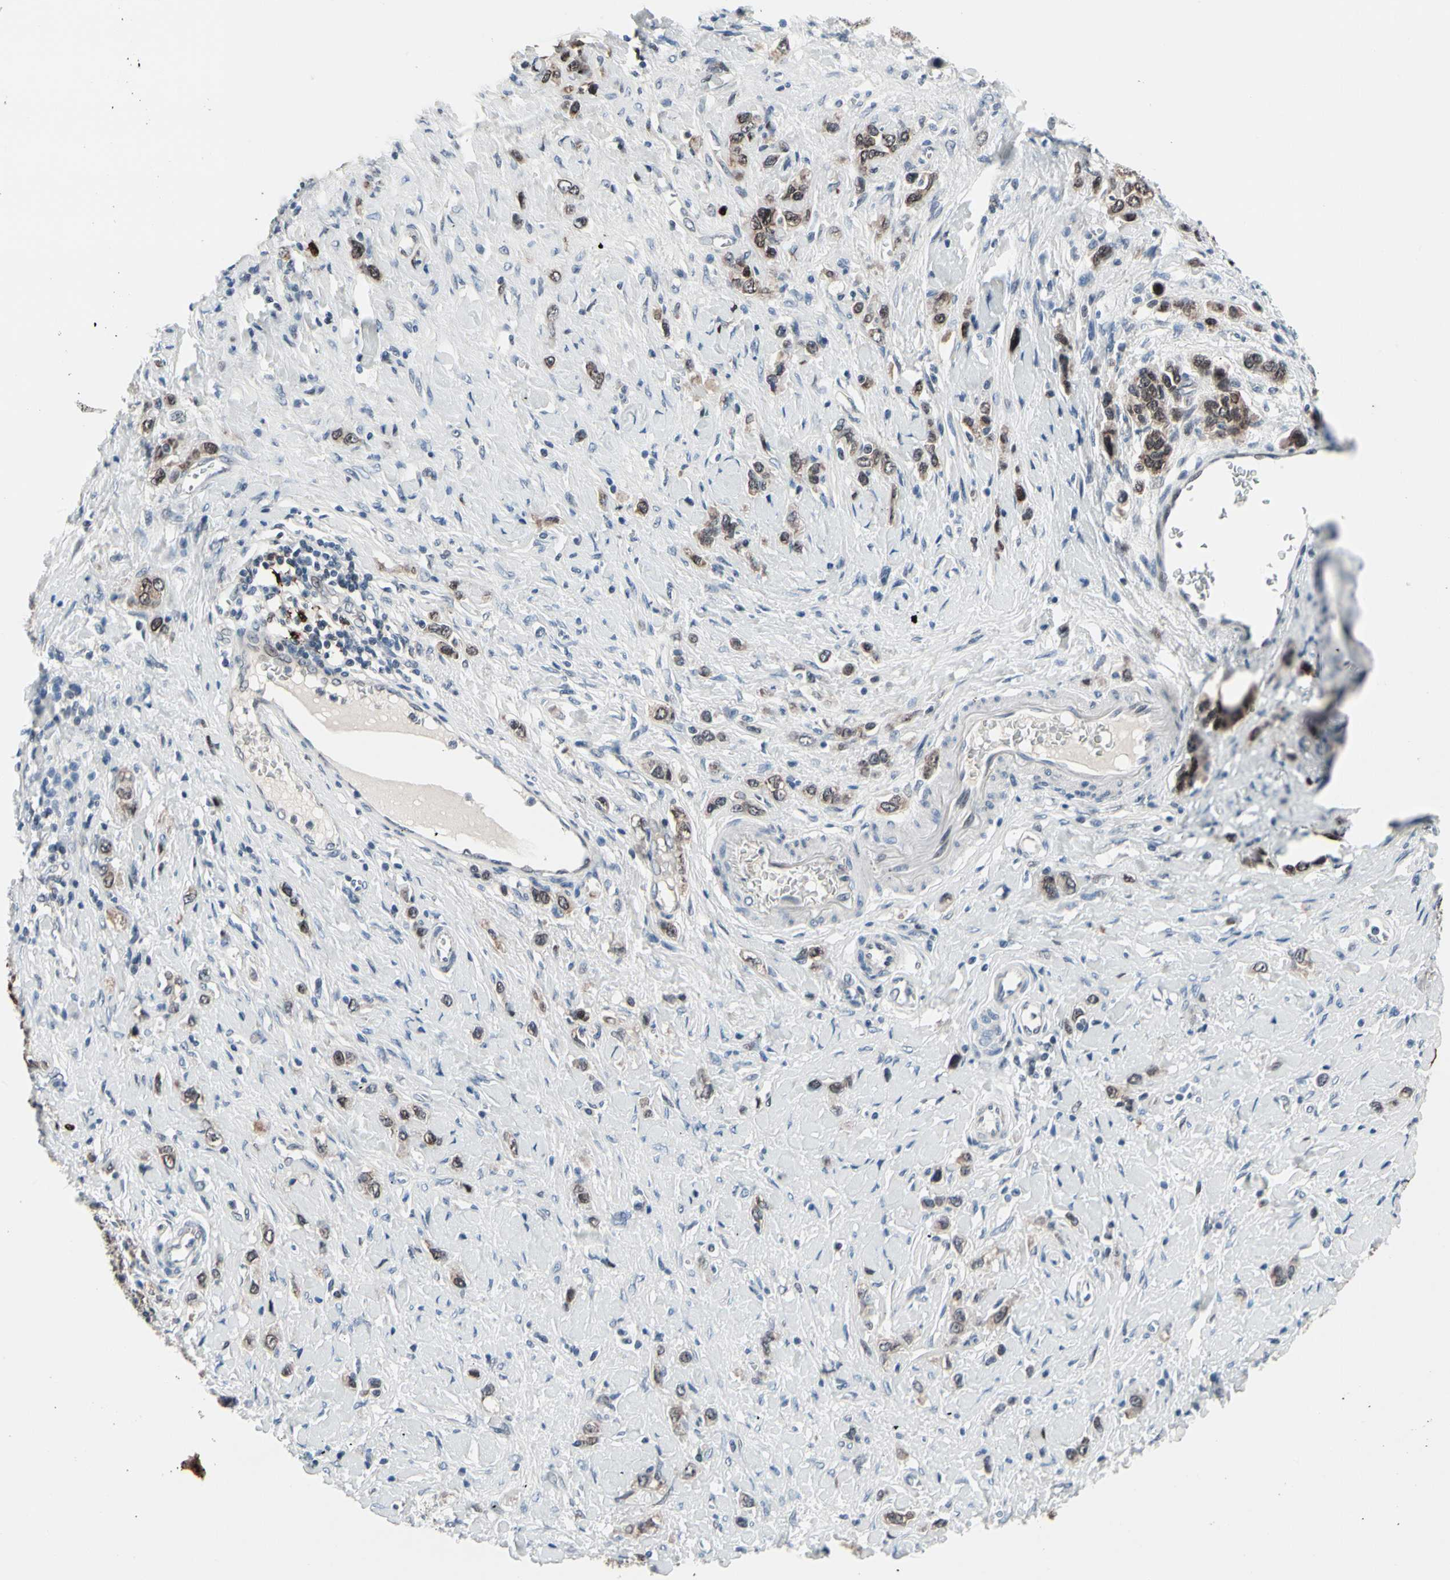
{"staining": {"intensity": "weak", "quantity": ">75%", "location": "cytoplasmic/membranous,nuclear"}, "tissue": "stomach cancer", "cell_type": "Tumor cells", "image_type": "cancer", "snomed": [{"axis": "morphology", "description": "Normal tissue, NOS"}, {"axis": "morphology", "description": "Adenocarcinoma, NOS"}, {"axis": "topography", "description": "Stomach, upper"}, {"axis": "topography", "description": "Stomach"}], "caption": "IHC histopathology image of stomach cancer (adenocarcinoma) stained for a protein (brown), which demonstrates low levels of weak cytoplasmic/membranous and nuclear staining in about >75% of tumor cells.", "gene": "TXN", "patient": {"sex": "female", "age": 65}}